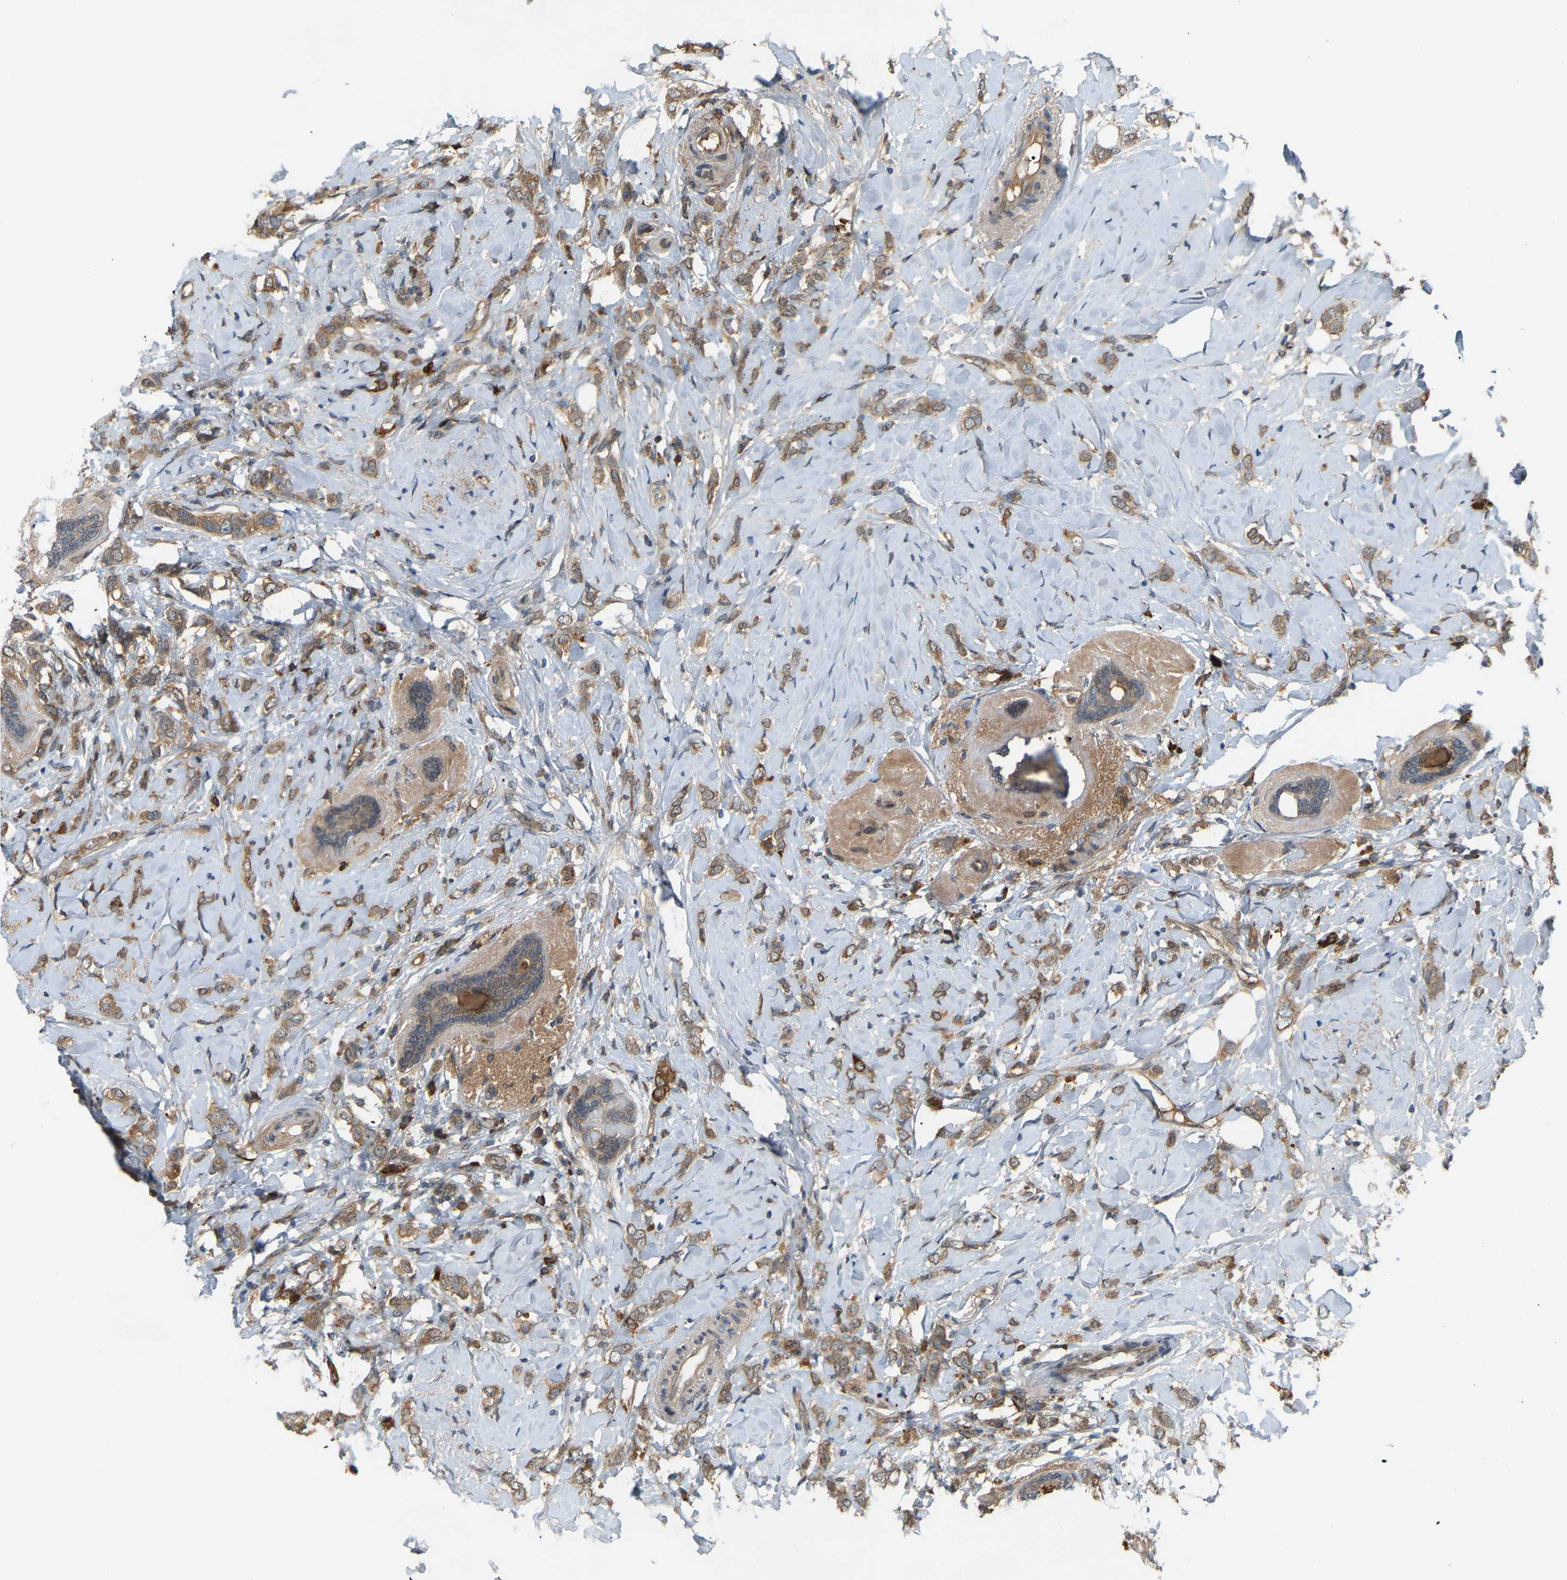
{"staining": {"intensity": "moderate", "quantity": ">75%", "location": "cytoplasmic/membranous"}, "tissue": "breast cancer", "cell_type": "Tumor cells", "image_type": "cancer", "snomed": [{"axis": "morphology", "description": "Normal tissue, NOS"}, {"axis": "morphology", "description": "Lobular carcinoma"}, {"axis": "topography", "description": "Breast"}], "caption": "Breast cancer was stained to show a protein in brown. There is medium levels of moderate cytoplasmic/membranous positivity in about >75% of tumor cells. (Stains: DAB in brown, nuclei in blue, Microscopy: brightfield microscopy at high magnification).", "gene": "CROT", "patient": {"sex": "female", "age": 47}}